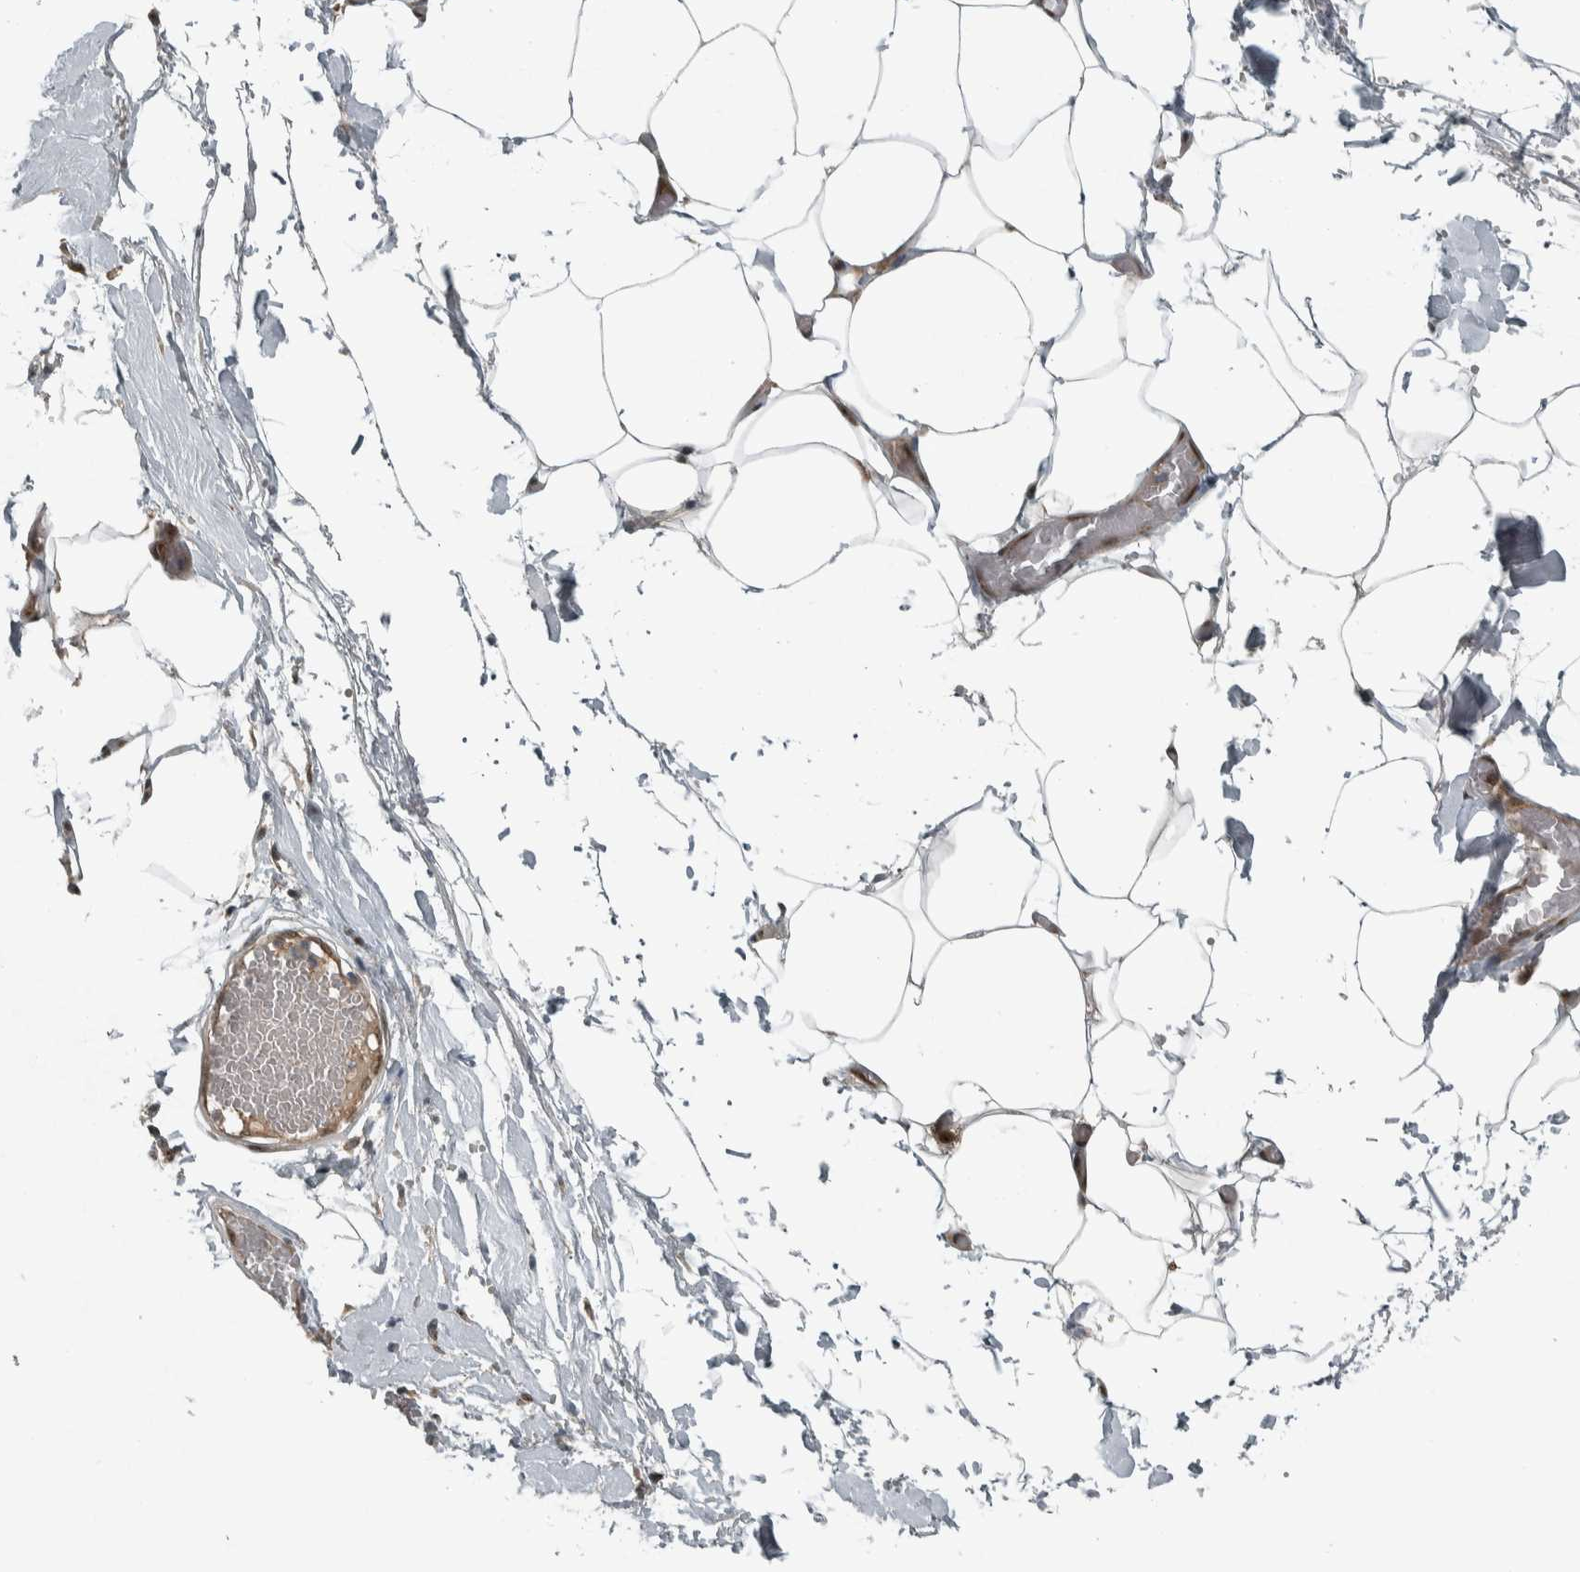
{"staining": {"intensity": "weak", "quantity": "<25%", "location": "cytoplasmic/membranous"}, "tissue": "adipose tissue", "cell_type": "Adipocytes", "image_type": "normal", "snomed": [{"axis": "morphology", "description": "Normal tissue, NOS"}, {"axis": "morphology", "description": "Adenocarcinoma, NOS"}, {"axis": "topography", "description": "Colon"}, {"axis": "topography", "description": "Peripheral nerve tissue"}], "caption": "A histopathology image of human adipose tissue is negative for staining in adipocytes.", "gene": "XPO5", "patient": {"sex": "male", "age": 14}}